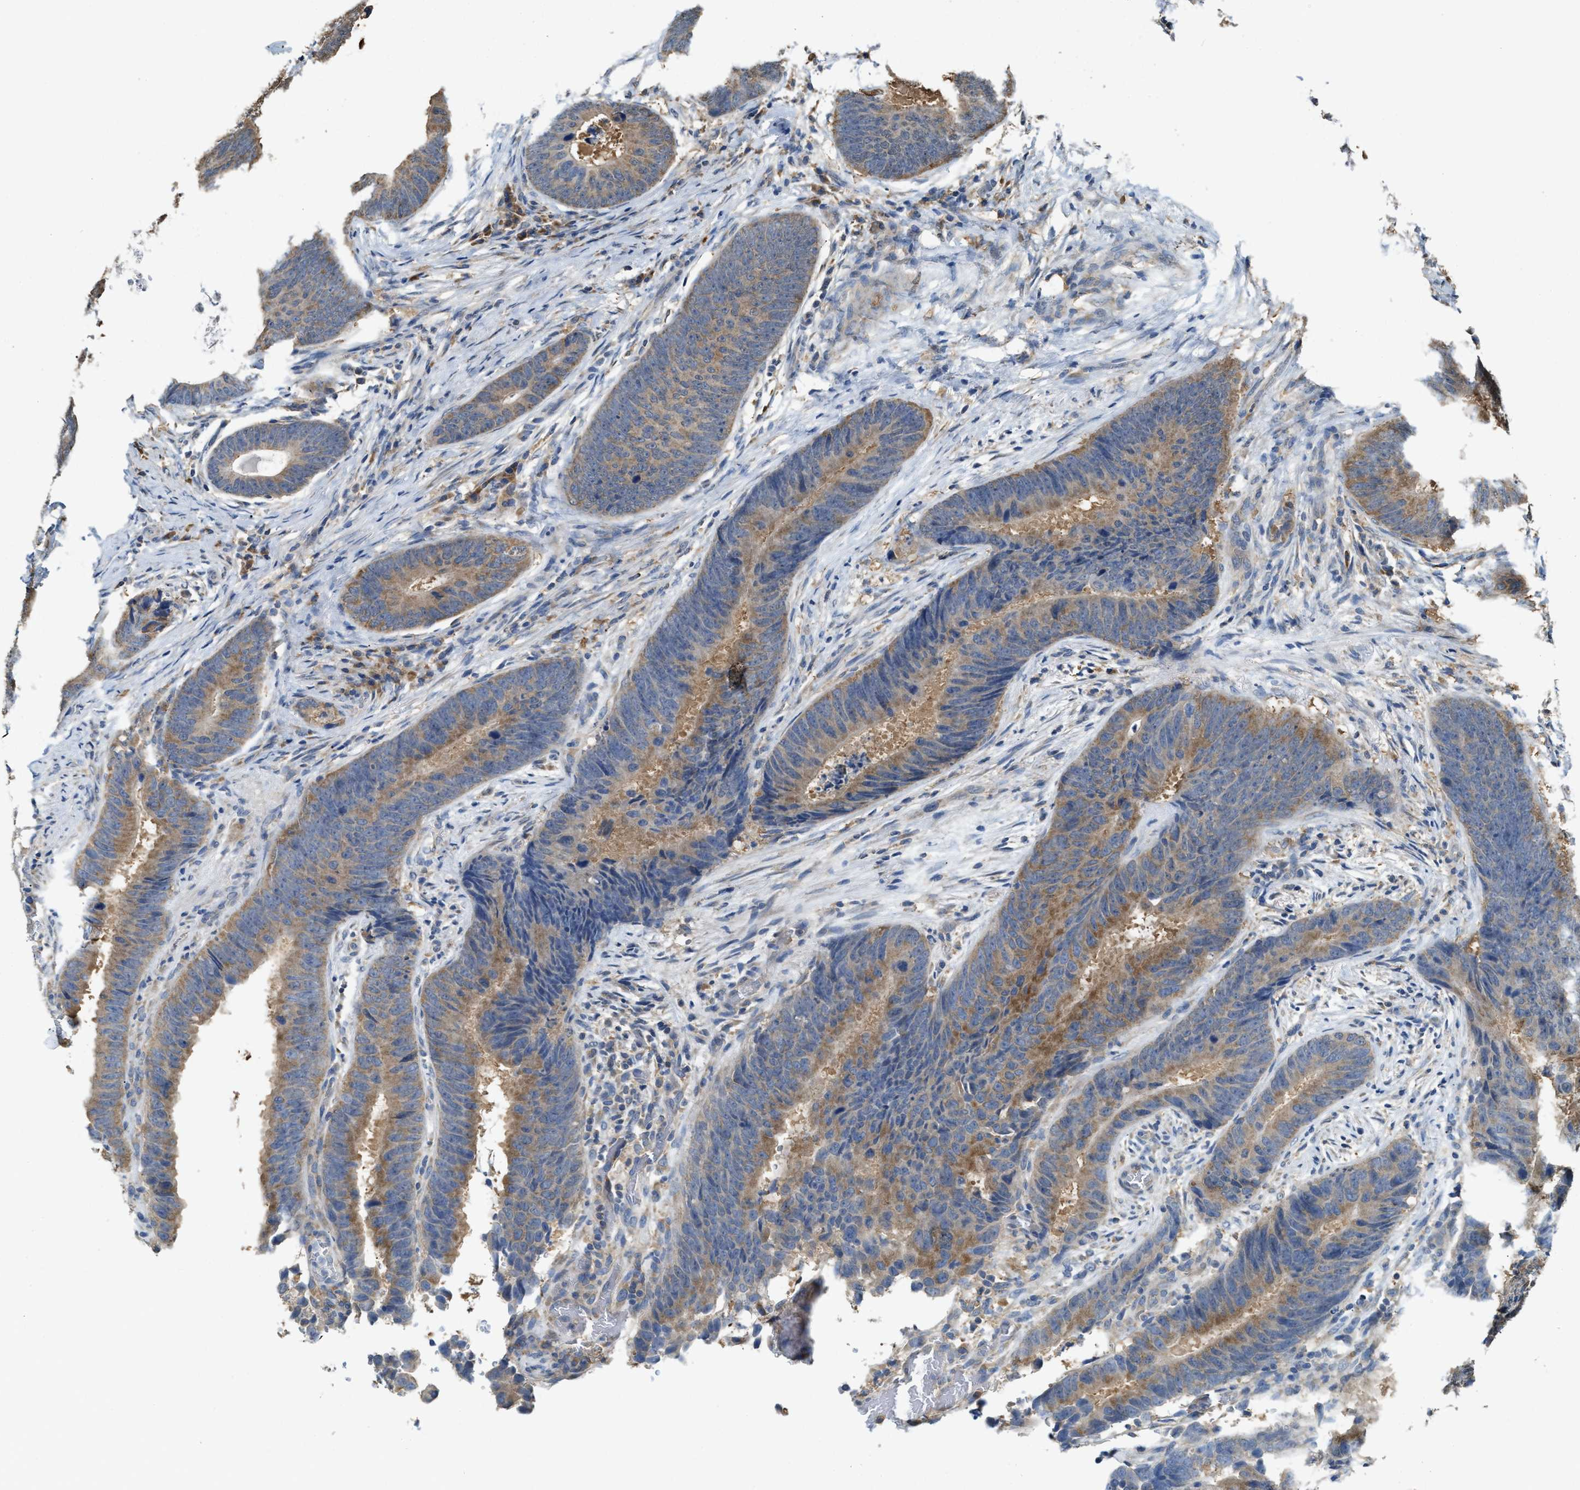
{"staining": {"intensity": "moderate", "quantity": ">75%", "location": "cytoplasmic/membranous"}, "tissue": "colorectal cancer", "cell_type": "Tumor cells", "image_type": "cancer", "snomed": [{"axis": "morphology", "description": "Adenocarcinoma, NOS"}, {"axis": "topography", "description": "Colon"}], "caption": "A brown stain shows moderate cytoplasmic/membranous positivity of a protein in colorectal cancer (adenocarcinoma) tumor cells. The staining is performed using DAB (3,3'-diaminobenzidine) brown chromogen to label protein expression. The nuclei are counter-stained blue using hematoxylin.", "gene": "GCN1", "patient": {"sex": "male", "age": 56}}